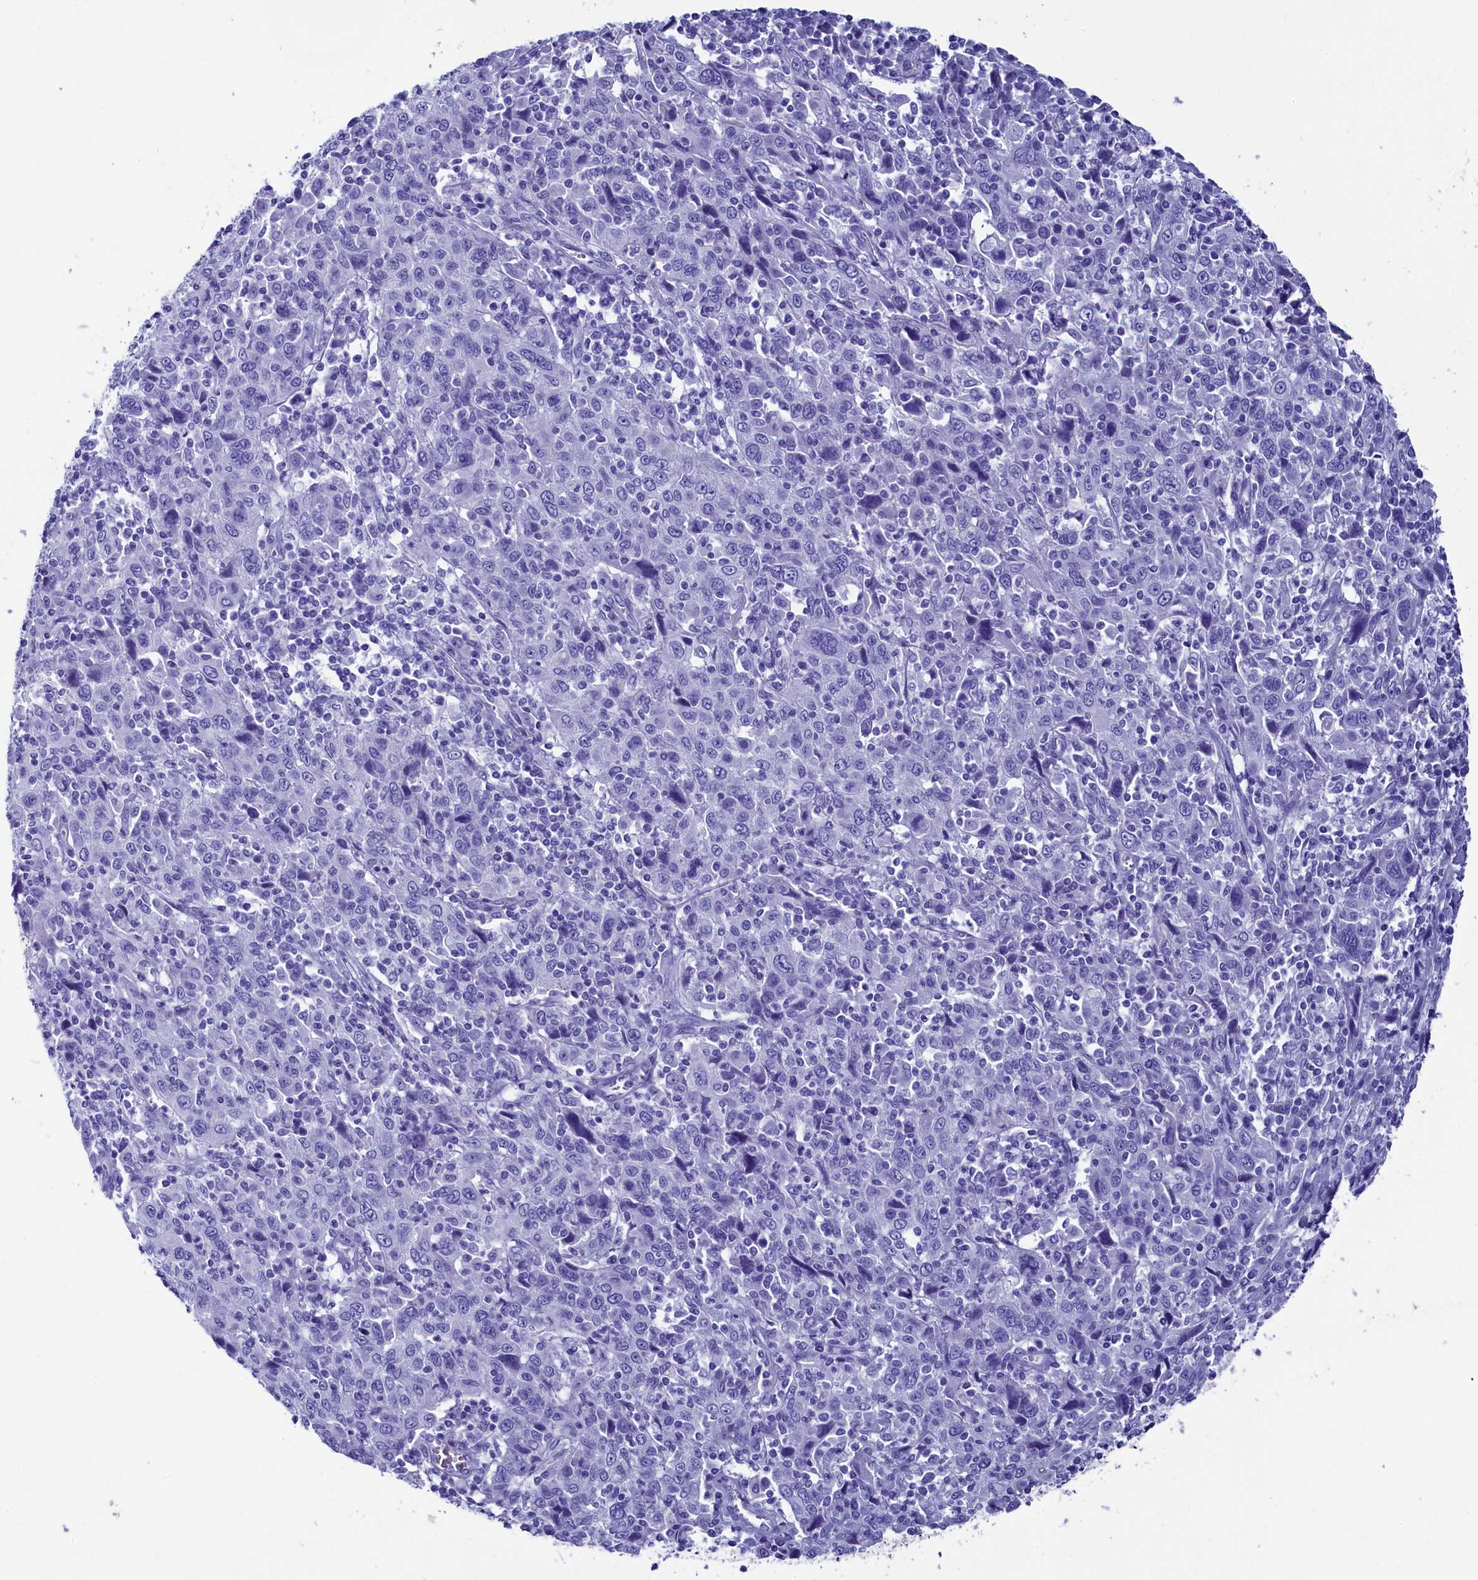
{"staining": {"intensity": "negative", "quantity": "none", "location": "none"}, "tissue": "cervical cancer", "cell_type": "Tumor cells", "image_type": "cancer", "snomed": [{"axis": "morphology", "description": "Squamous cell carcinoma, NOS"}, {"axis": "topography", "description": "Cervix"}], "caption": "This is an IHC image of human squamous cell carcinoma (cervical). There is no staining in tumor cells.", "gene": "ANKRD29", "patient": {"sex": "female", "age": 46}}